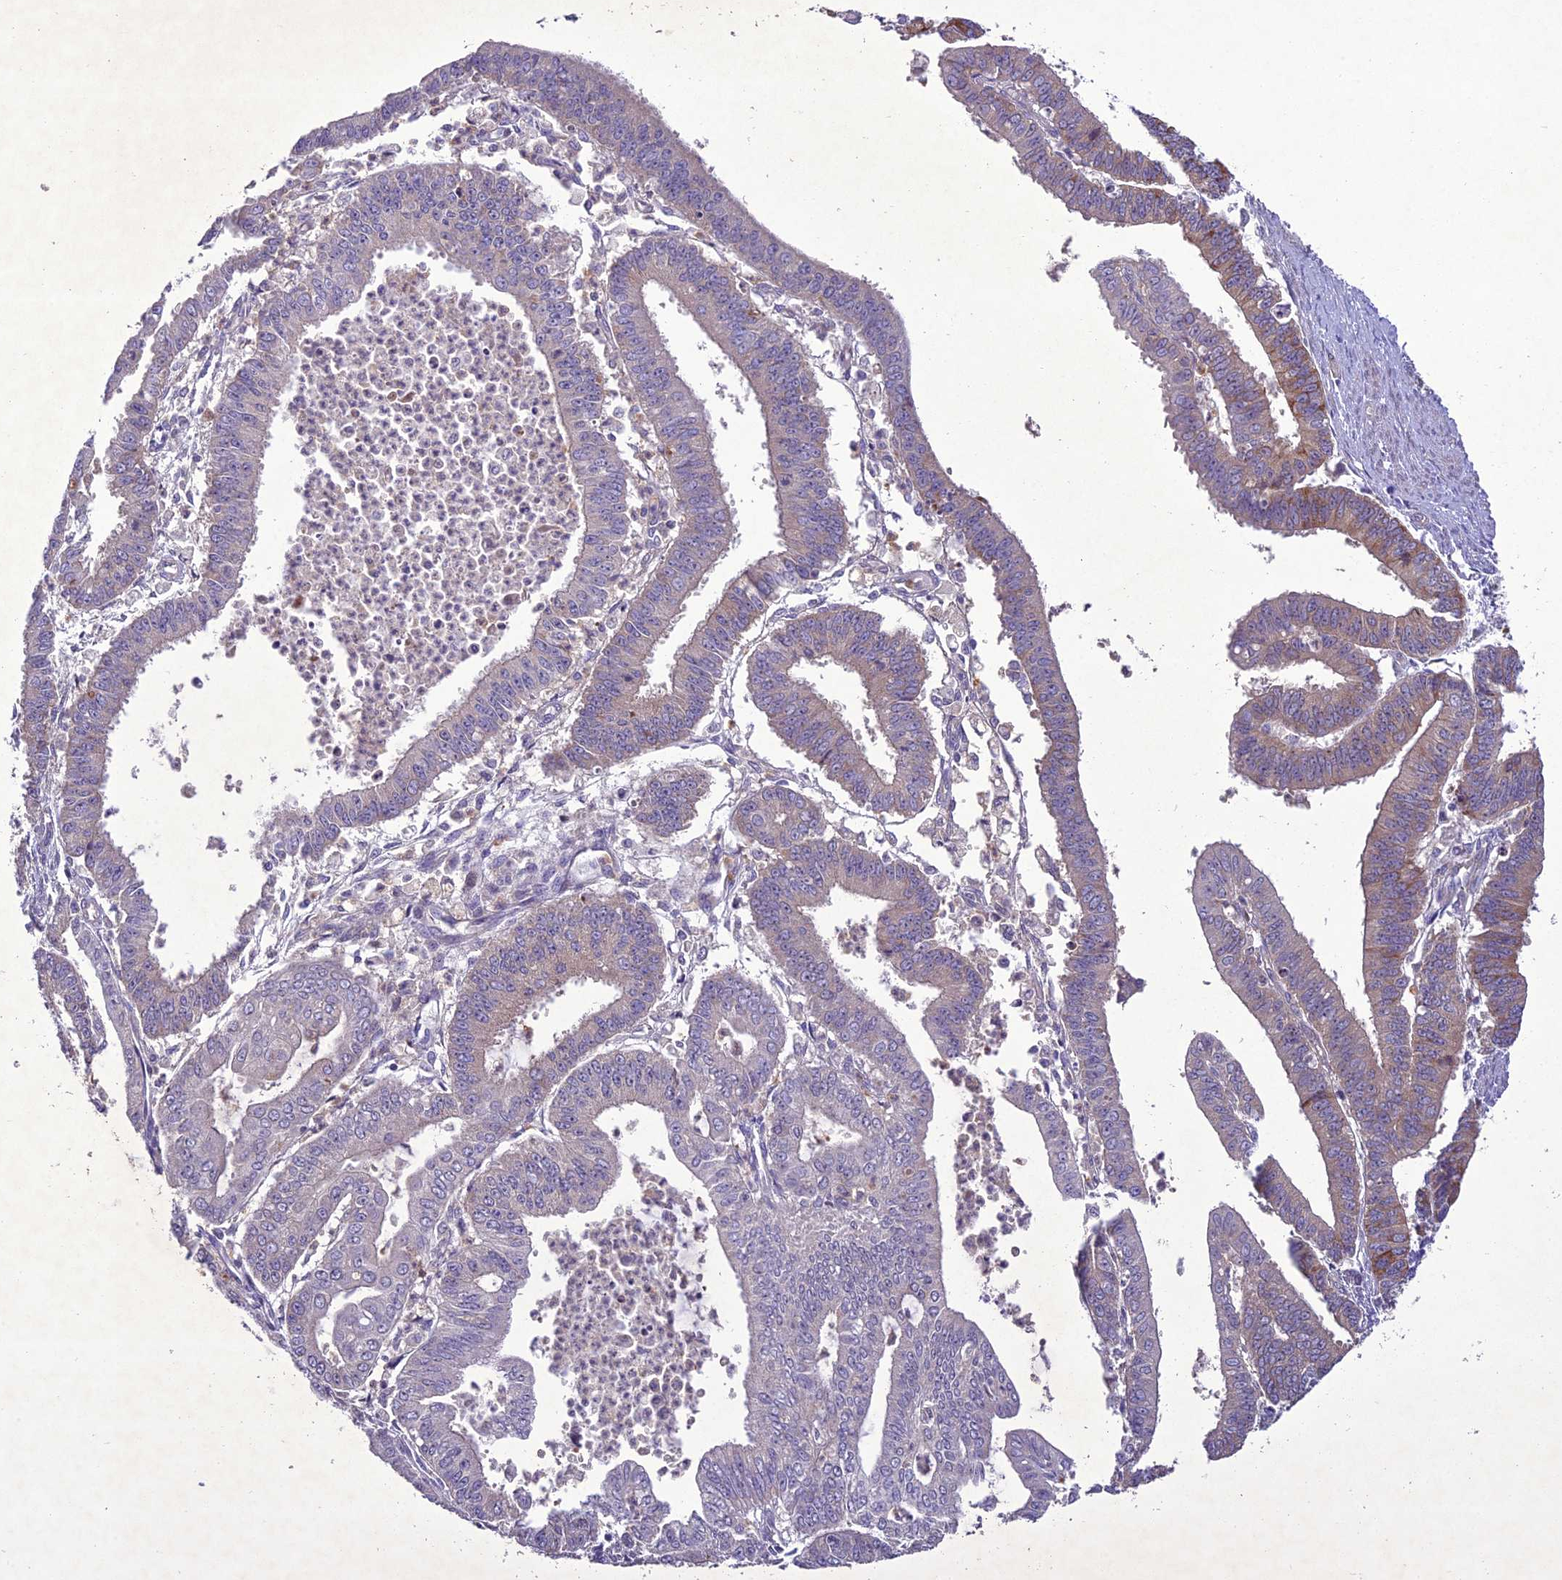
{"staining": {"intensity": "weak", "quantity": "<25%", "location": "cytoplasmic/membranous"}, "tissue": "endometrial cancer", "cell_type": "Tumor cells", "image_type": "cancer", "snomed": [{"axis": "morphology", "description": "Adenocarcinoma, NOS"}, {"axis": "topography", "description": "Endometrium"}], "caption": "Immunohistochemistry photomicrograph of endometrial cancer (adenocarcinoma) stained for a protein (brown), which shows no staining in tumor cells.", "gene": "CENPL", "patient": {"sex": "female", "age": 73}}